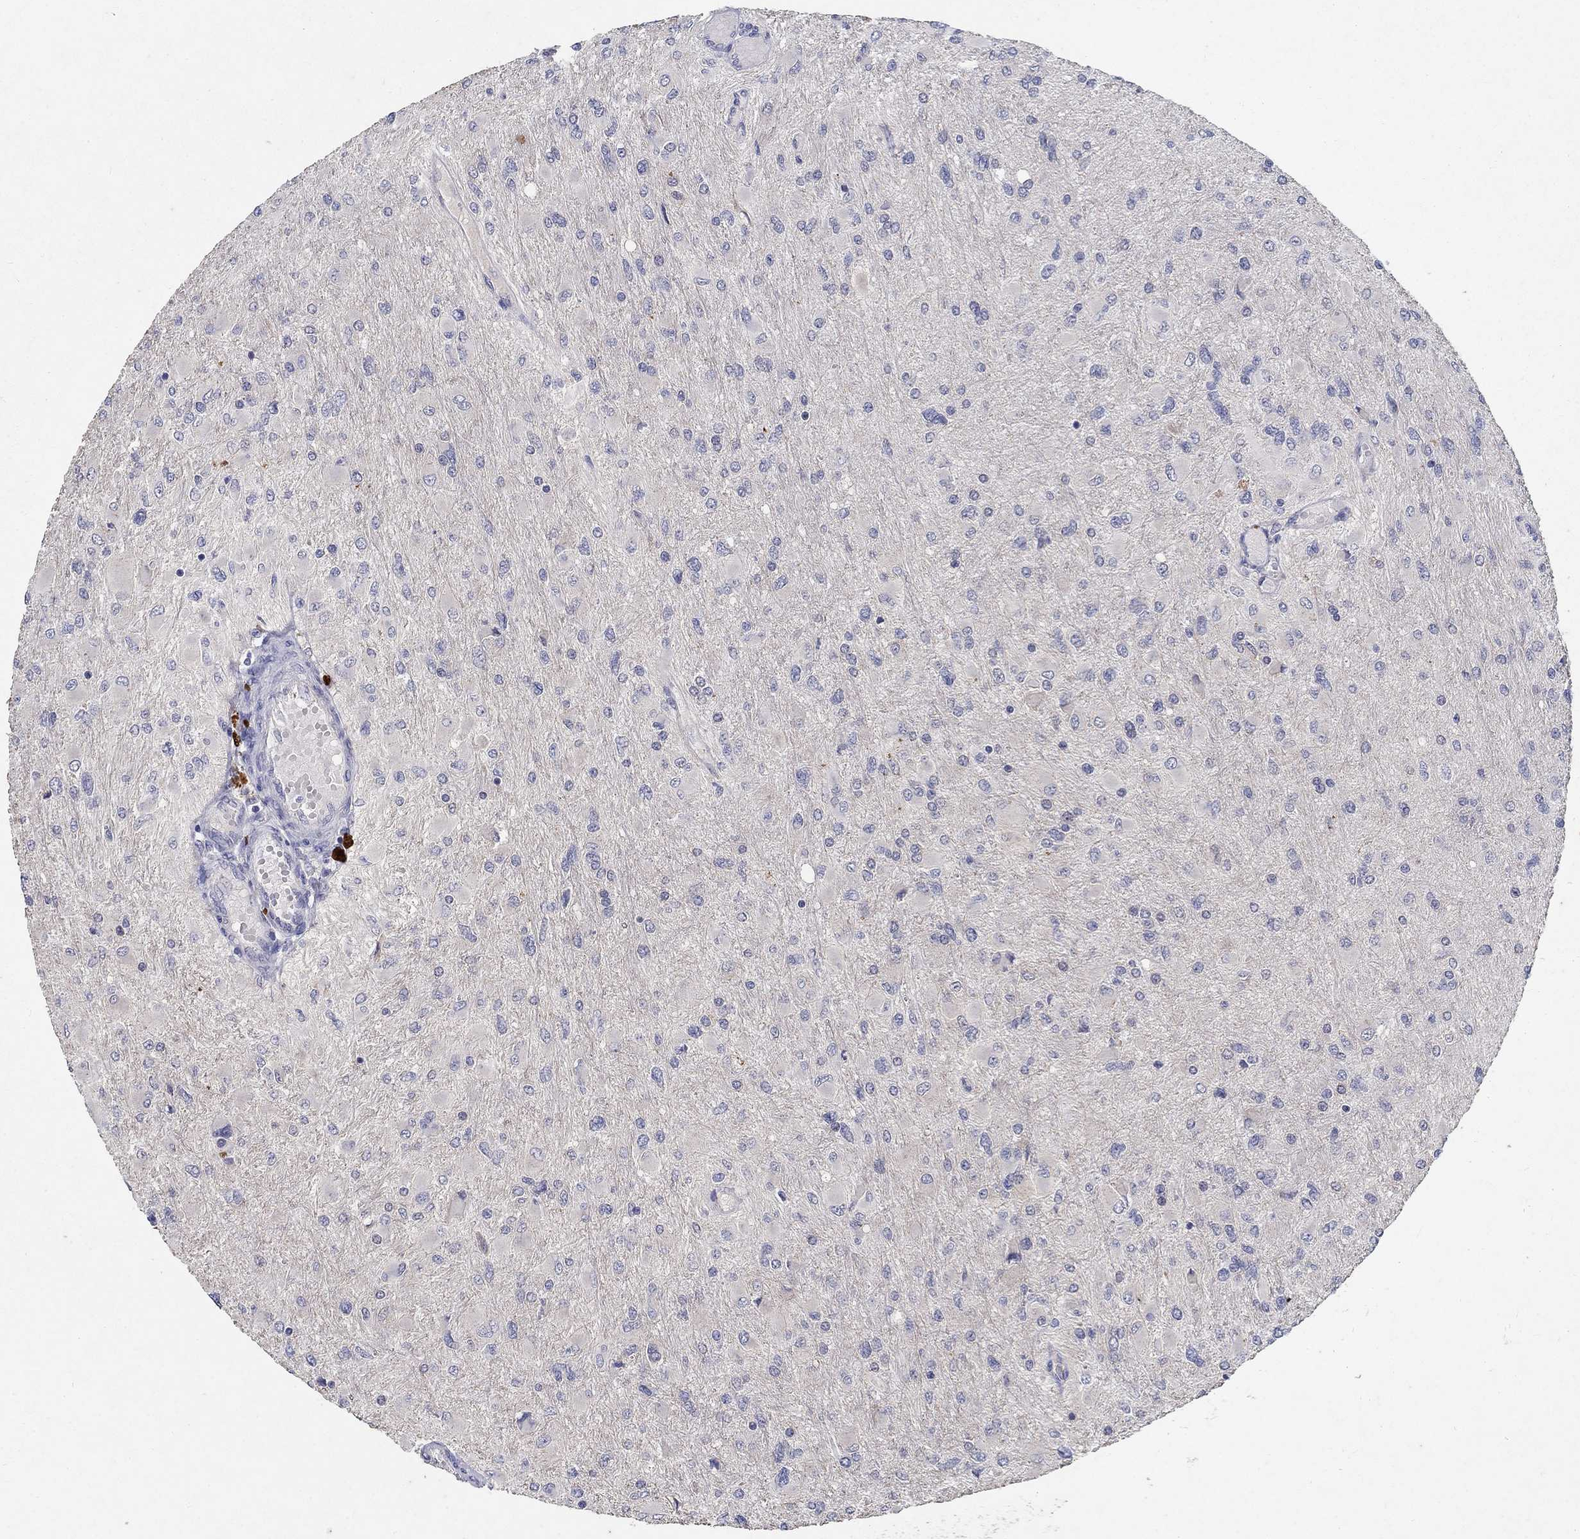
{"staining": {"intensity": "negative", "quantity": "none", "location": "none"}, "tissue": "glioma", "cell_type": "Tumor cells", "image_type": "cancer", "snomed": [{"axis": "morphology", "description": "Glioma, malignant, High grade"}, {"axis": "topography", "description": "Cerebral cortex"}], "caption": "This is a image of immunohistochemistry staining of glioma, which shows no expression in tumor cells. (DAB (3,3'-diaminobenzidine) immunohistochemistry with hematoxylin counter stain).", "gene": "PROZ", "patient": {"sex": "female", "age": 36}}